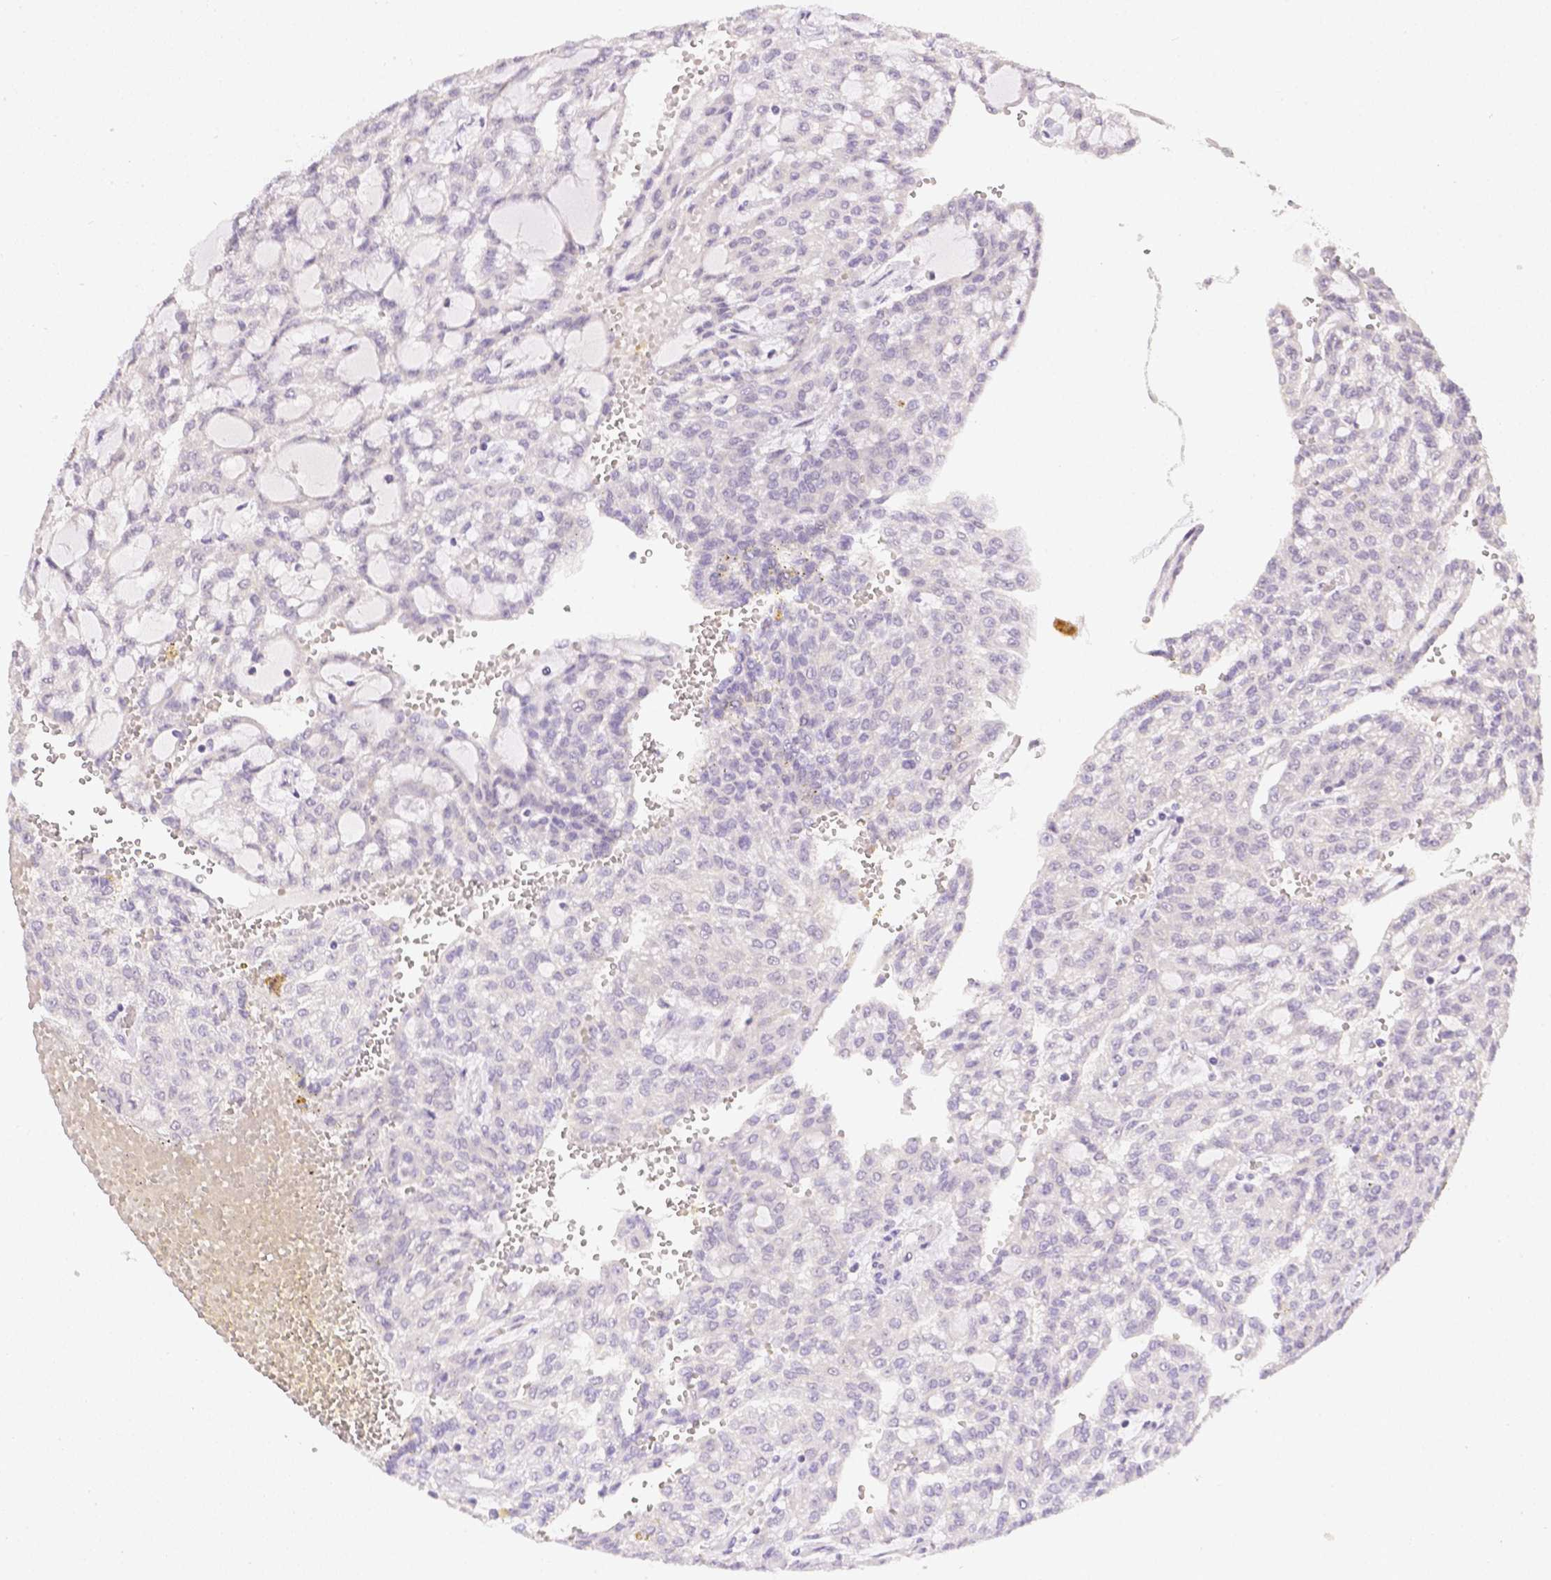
{"staining": {"intensity": "negative", "quantity": "none", "location": "none"}, "tissue": "renal cancer", "cell_type": "Tumor cells", "image_type": "cancer", "snomed": [{"axis": "morphology", "description": "Adenocarcinoma, NOS"}, {"axis": "topography", "description": "Kidney"}], "caption": "Histopathology image shows no significant protein expression in tumor cells of renal cancer (adenocarcinoma). (DAB (3,3'-diaminobenzidine) IHC visualized using brightfield microscopy, high magnification).", "gene": "ZNF280B", "patient": {"sex": "male", "age": 63}}